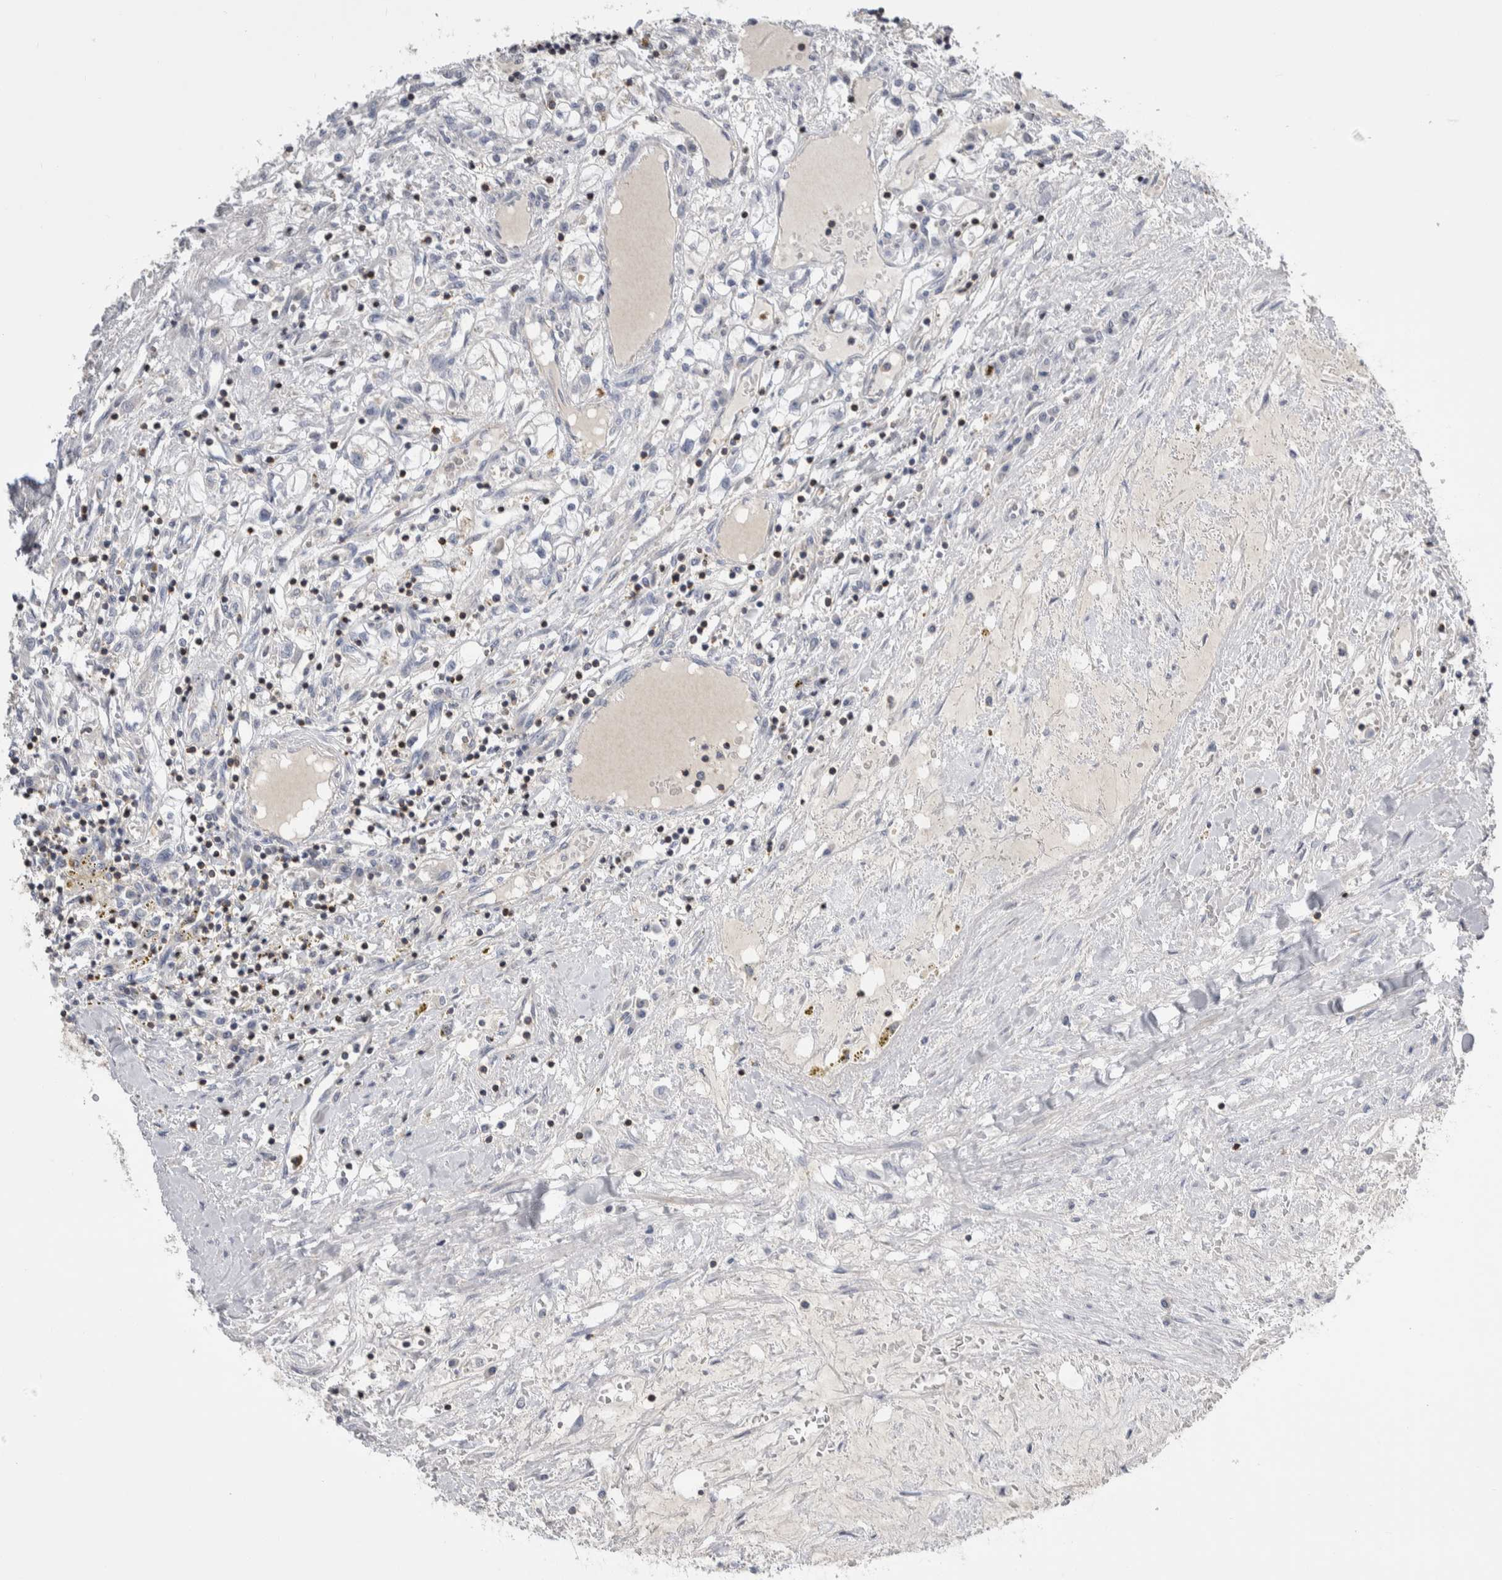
{"staining": {"intensity": "negative", "quantity": "none", "location": "none"}, "tissue": "renal cancer", "cell_type": "Tumor cells", "image_type": "cancer", "snomed": [{"axis": "morphology", "description": "Adenocarcinoma, NOS"}, {"axis": "topography", "description": "Kidney"}], "caption": "Renal cancer (adenocarcinoma) was stained to show a protein in brown. There is no significant positivity in tumor cells.", "gene": "CEP295NL", "patient": {"sex": "male", "age": 68}}